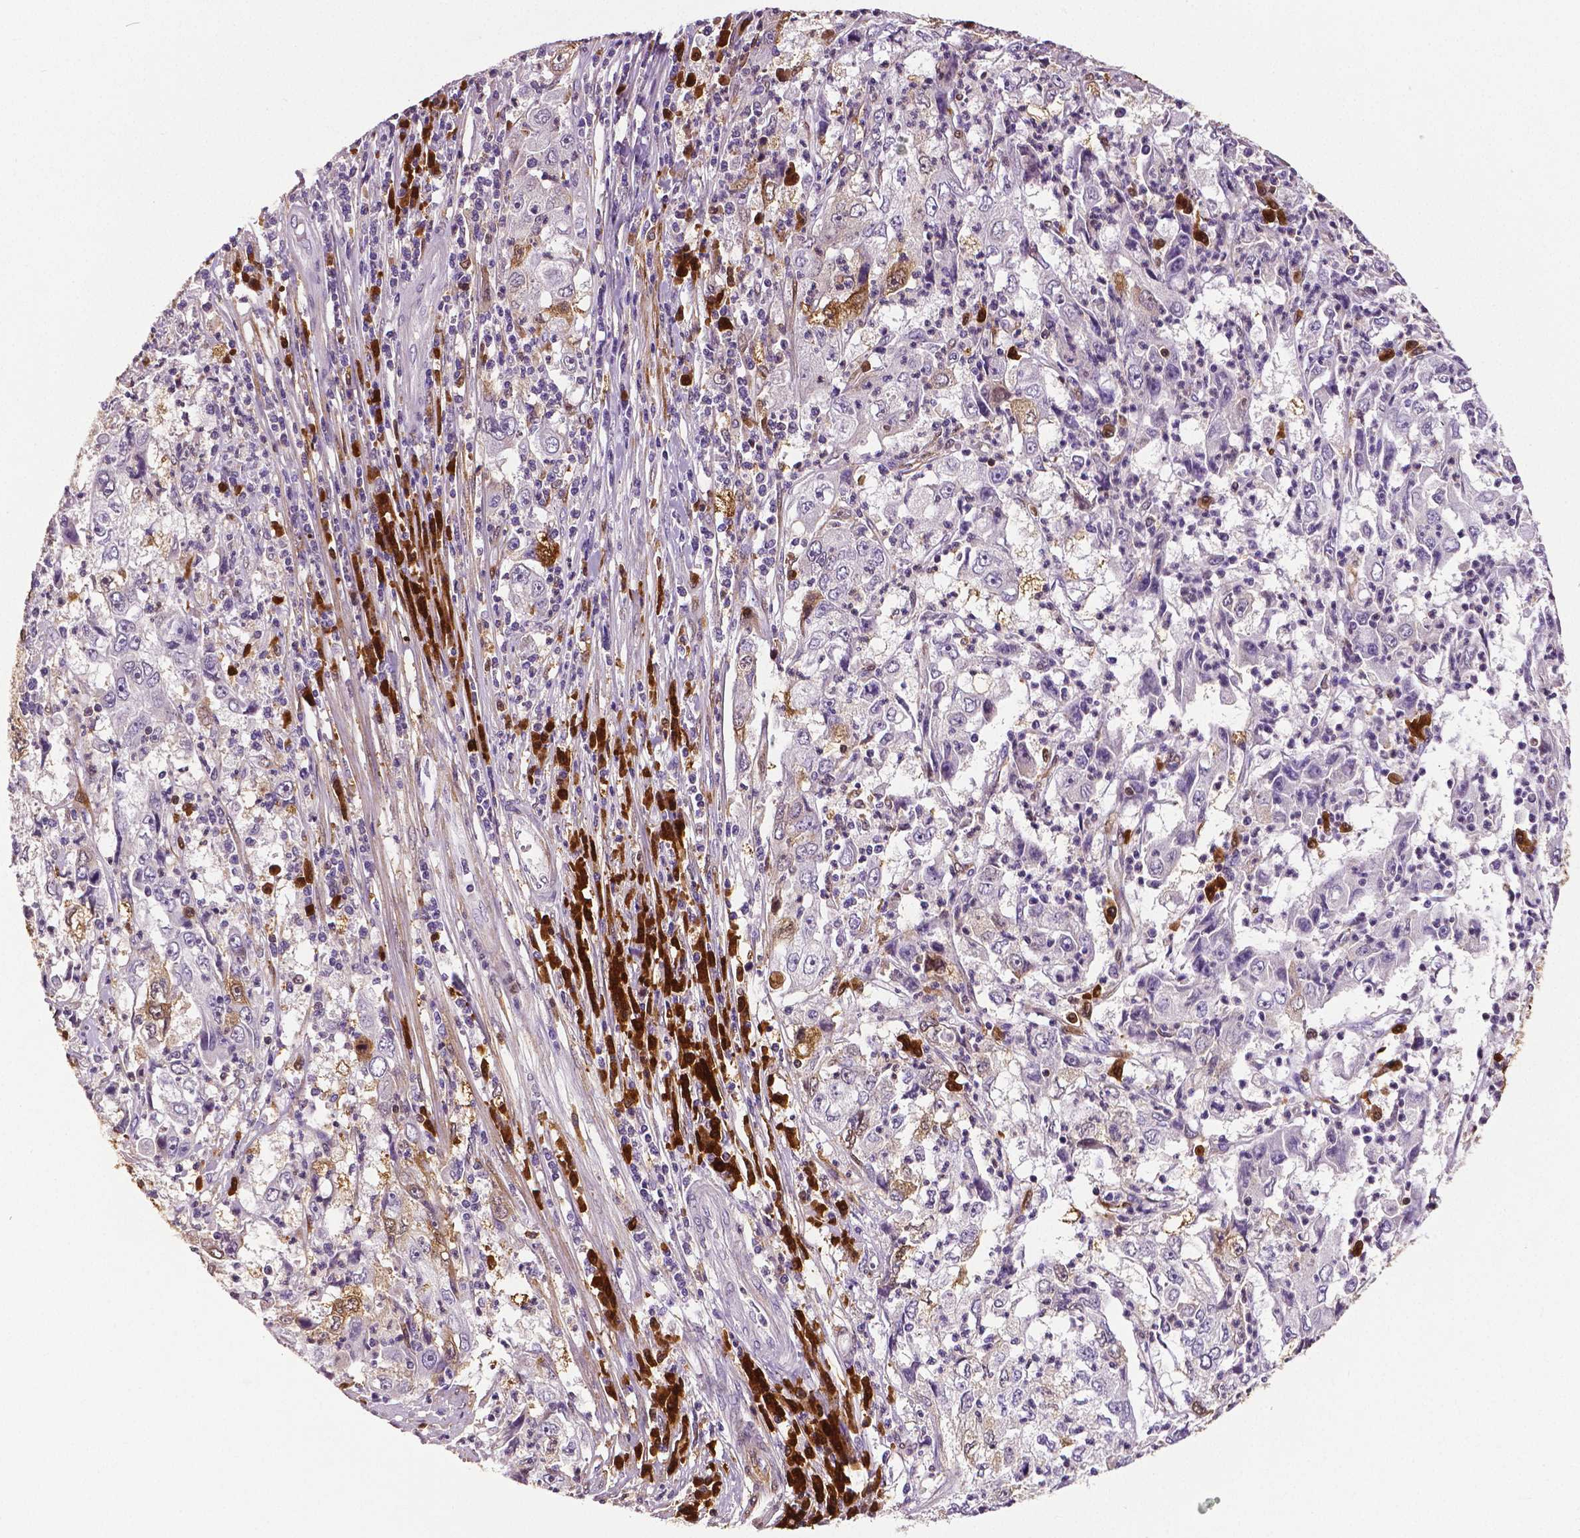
{"staining": {"intensity": "negative", "quantity": "none", "location": "none"}, "tissue": "cervical cancer", "cell_type": "Tumor cells", "image_type": "cancer", "snomed": [{"axis": "morphology", "description": "Squamous cell carcinoma, NOS"}, {"axis": "topography", "description": "Cervix"}], "caption": "Cervical squamous cell carcinoma was stained to show a protein in brown. There is no significant positivity in tumor cells. (Stains: DAB immunohistochemistry (IHC) with hematoxylin counter stain, Microscopy: brightfield microscopy at high magnification).", "gene": "PHGDH", "patient": {"sex": "female", "age": 36}}